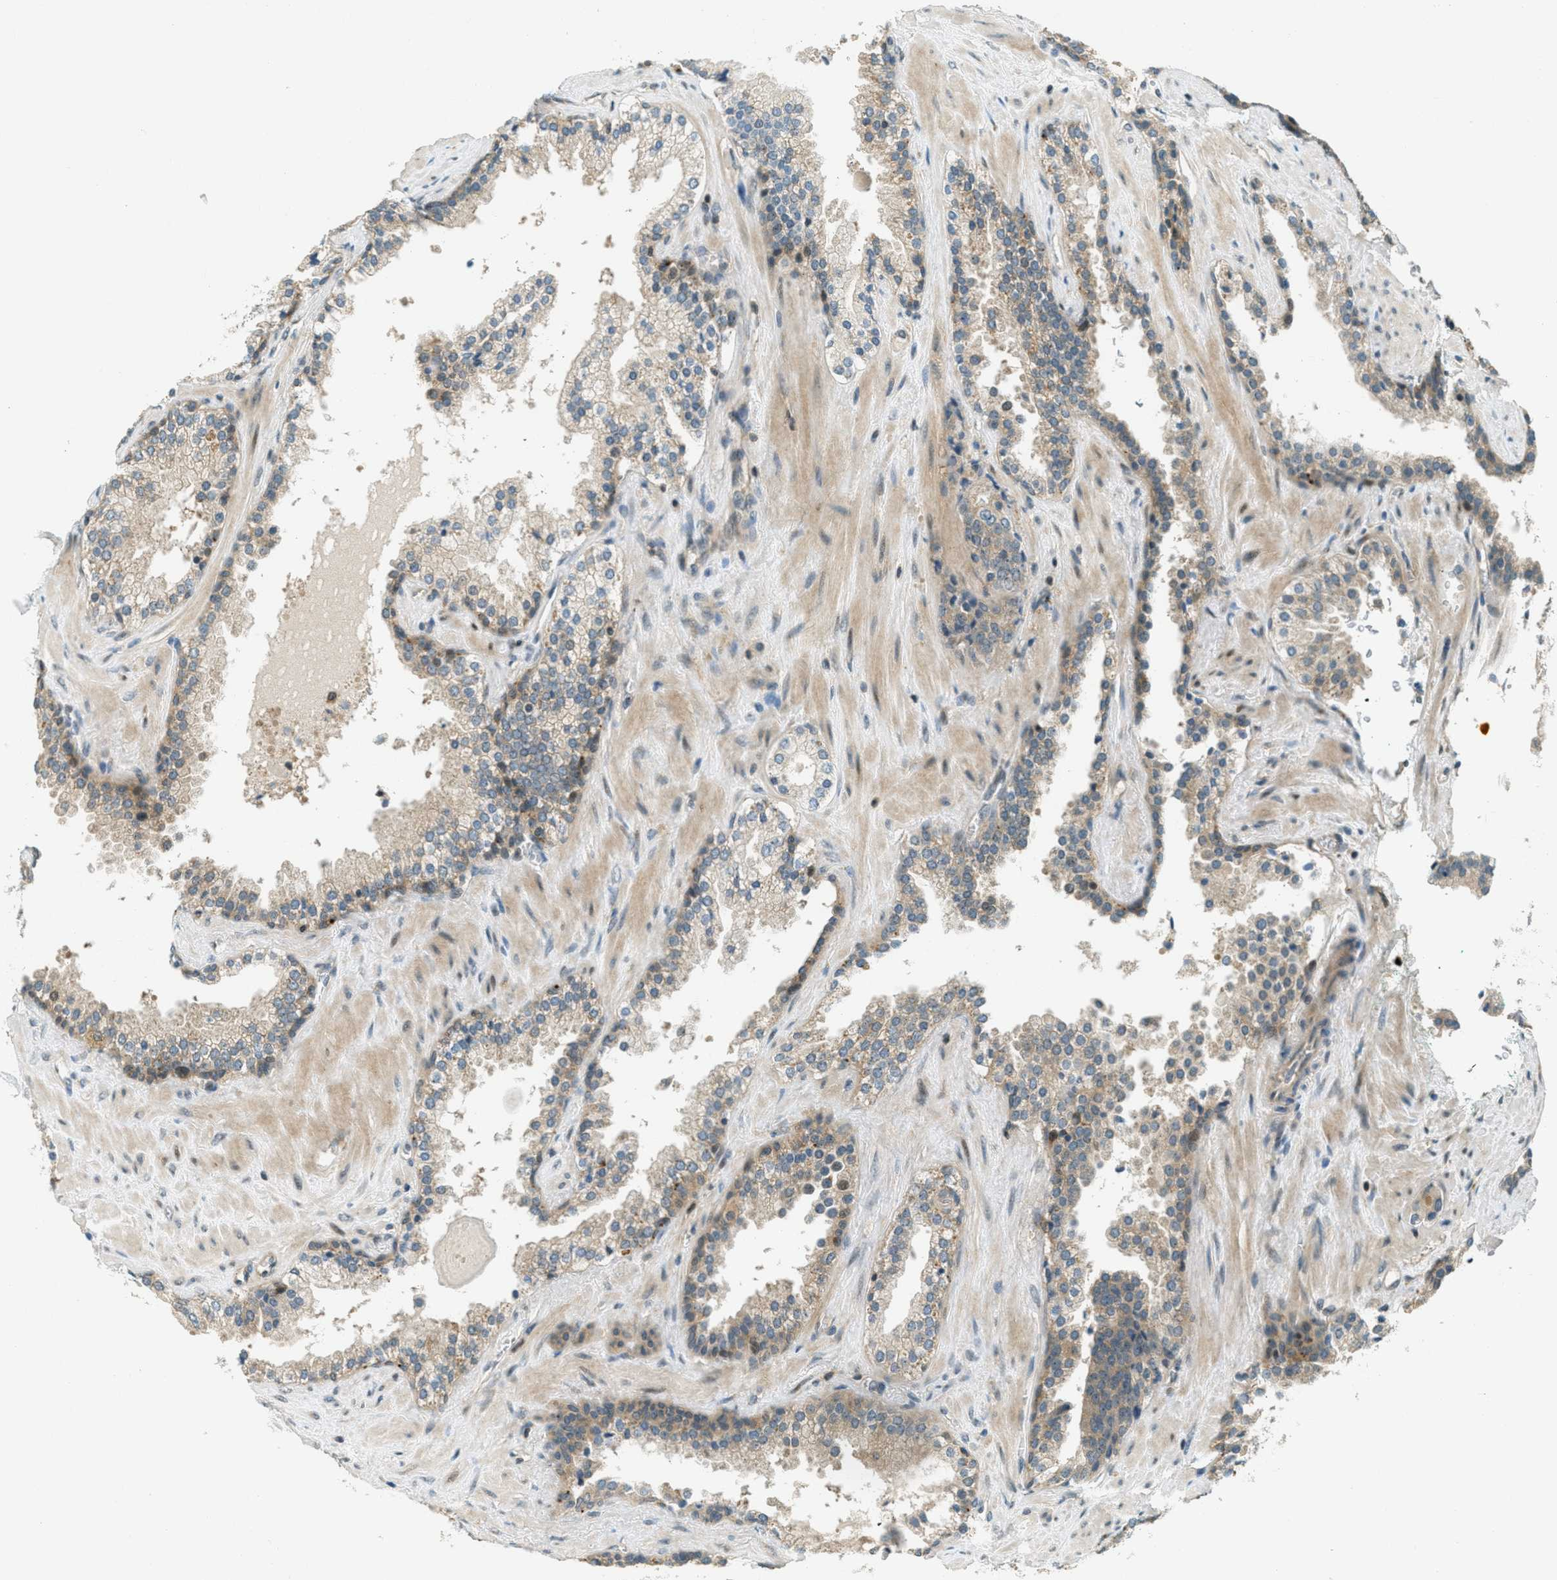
{"staining": {"intensity": "weak", "quantity": "<25%", "location": "cytoplasmic/membranous"}, "tissue": "prostate cancer", "cell_type": "Tumor cells", "image_type": "cancer", "snomed": [{"axis": "morphology", "description": "Adenocarcinoma, High grade"}, {"axis": "topography", "description": "Prostate"}], "caption": "Human prostate cancer stained for a protein using IHC exhibits no positivity in tumor cells.", "gene": "PTPN23", "patient": {"sex": "male", "age": 71}}